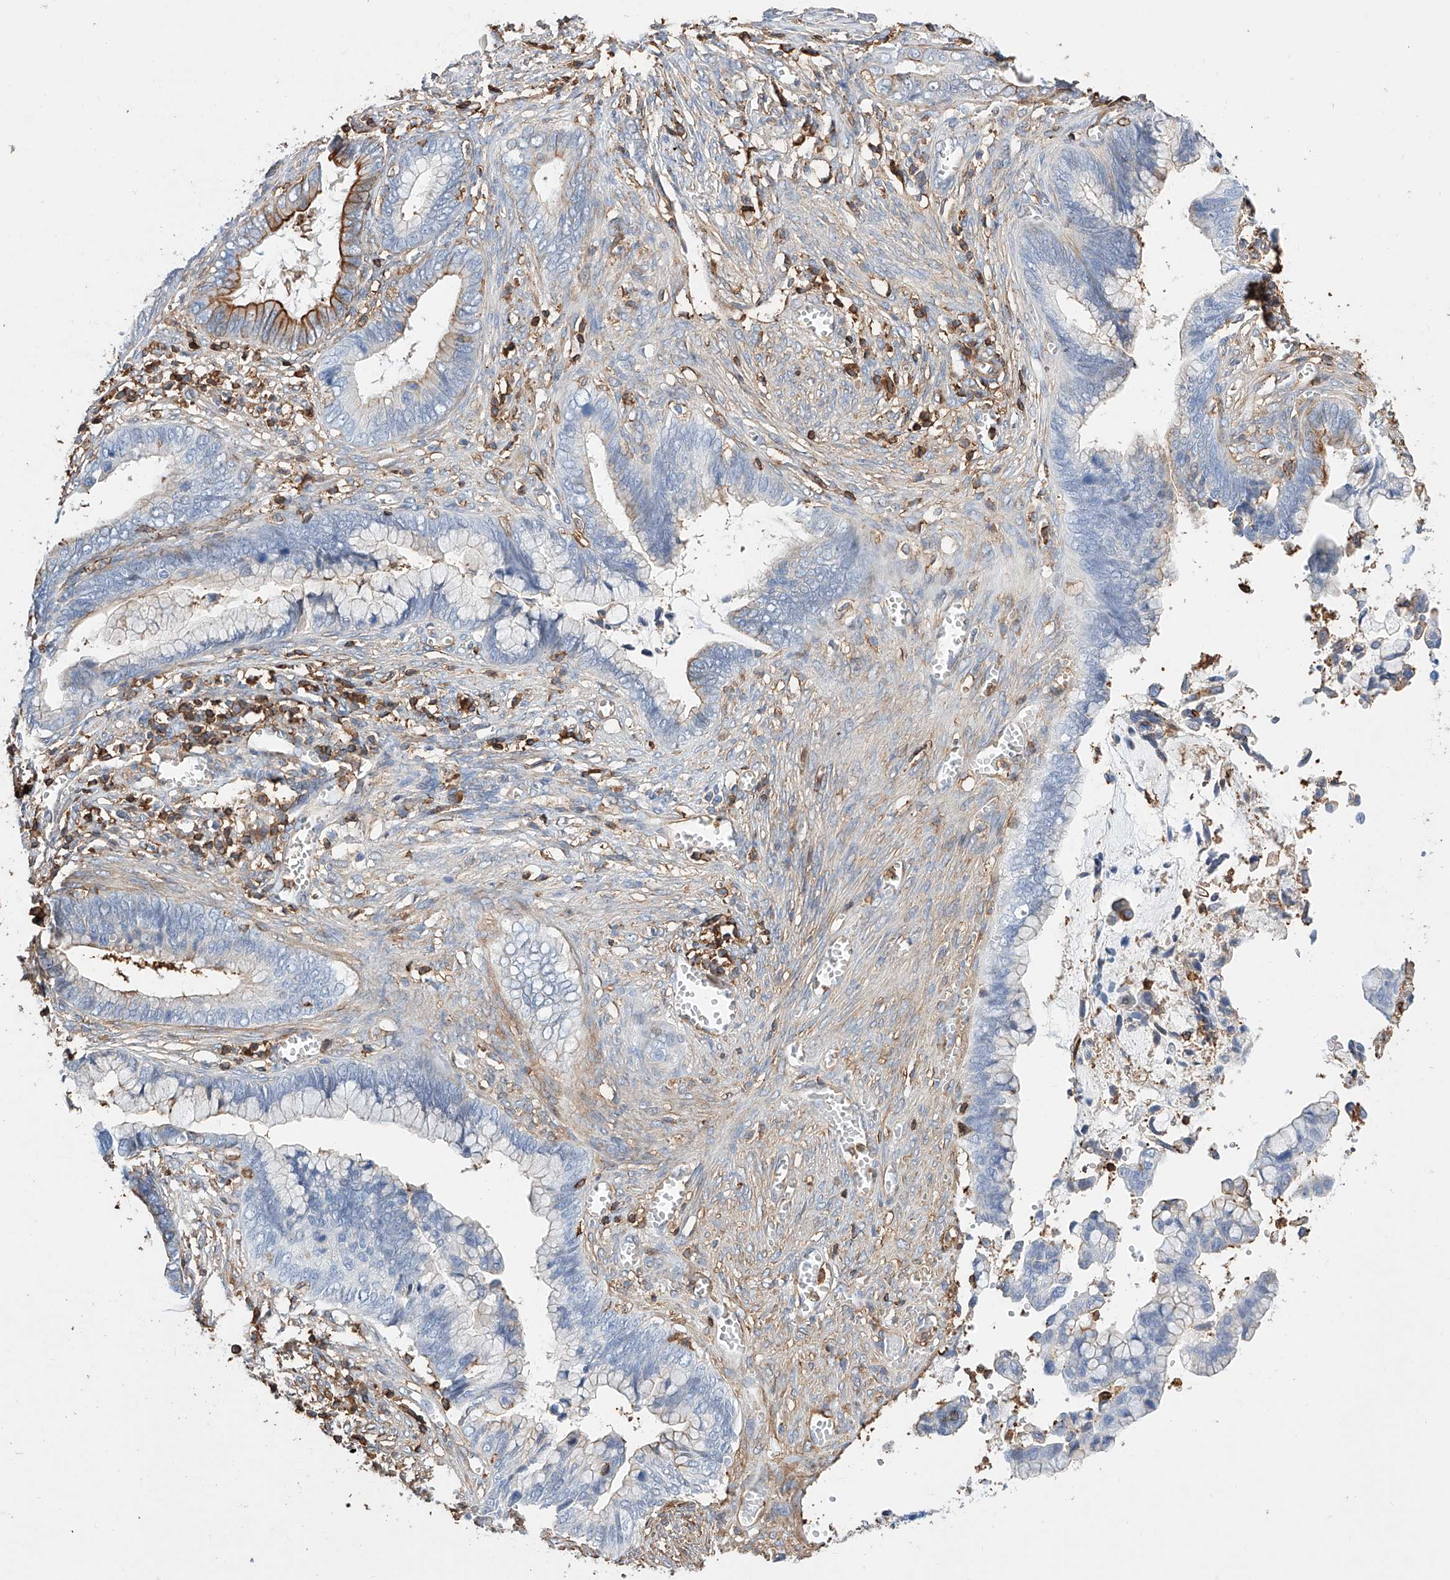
{"staining": {"intensity": "moderate", "quantity": "<25%", "location": "cytoplasmic/membranous"}, "tissue": "cervical cancer", "cell_type": "Tumor cells", "image_type": "cancer", "snomed": [{"axis": "morphology", "description": "Adenocarcinoma, NOS"}, {"axis": "topography", "description": "Cervix"}], "caption": "Human cervical adenocarcinoma stained with a brown dye displays moderate cytoplasmic/membranous positive staining in approximately <25% of tumor cells.", "gene": "WFS1", "patient": {"sex": "female", "age": 44}}